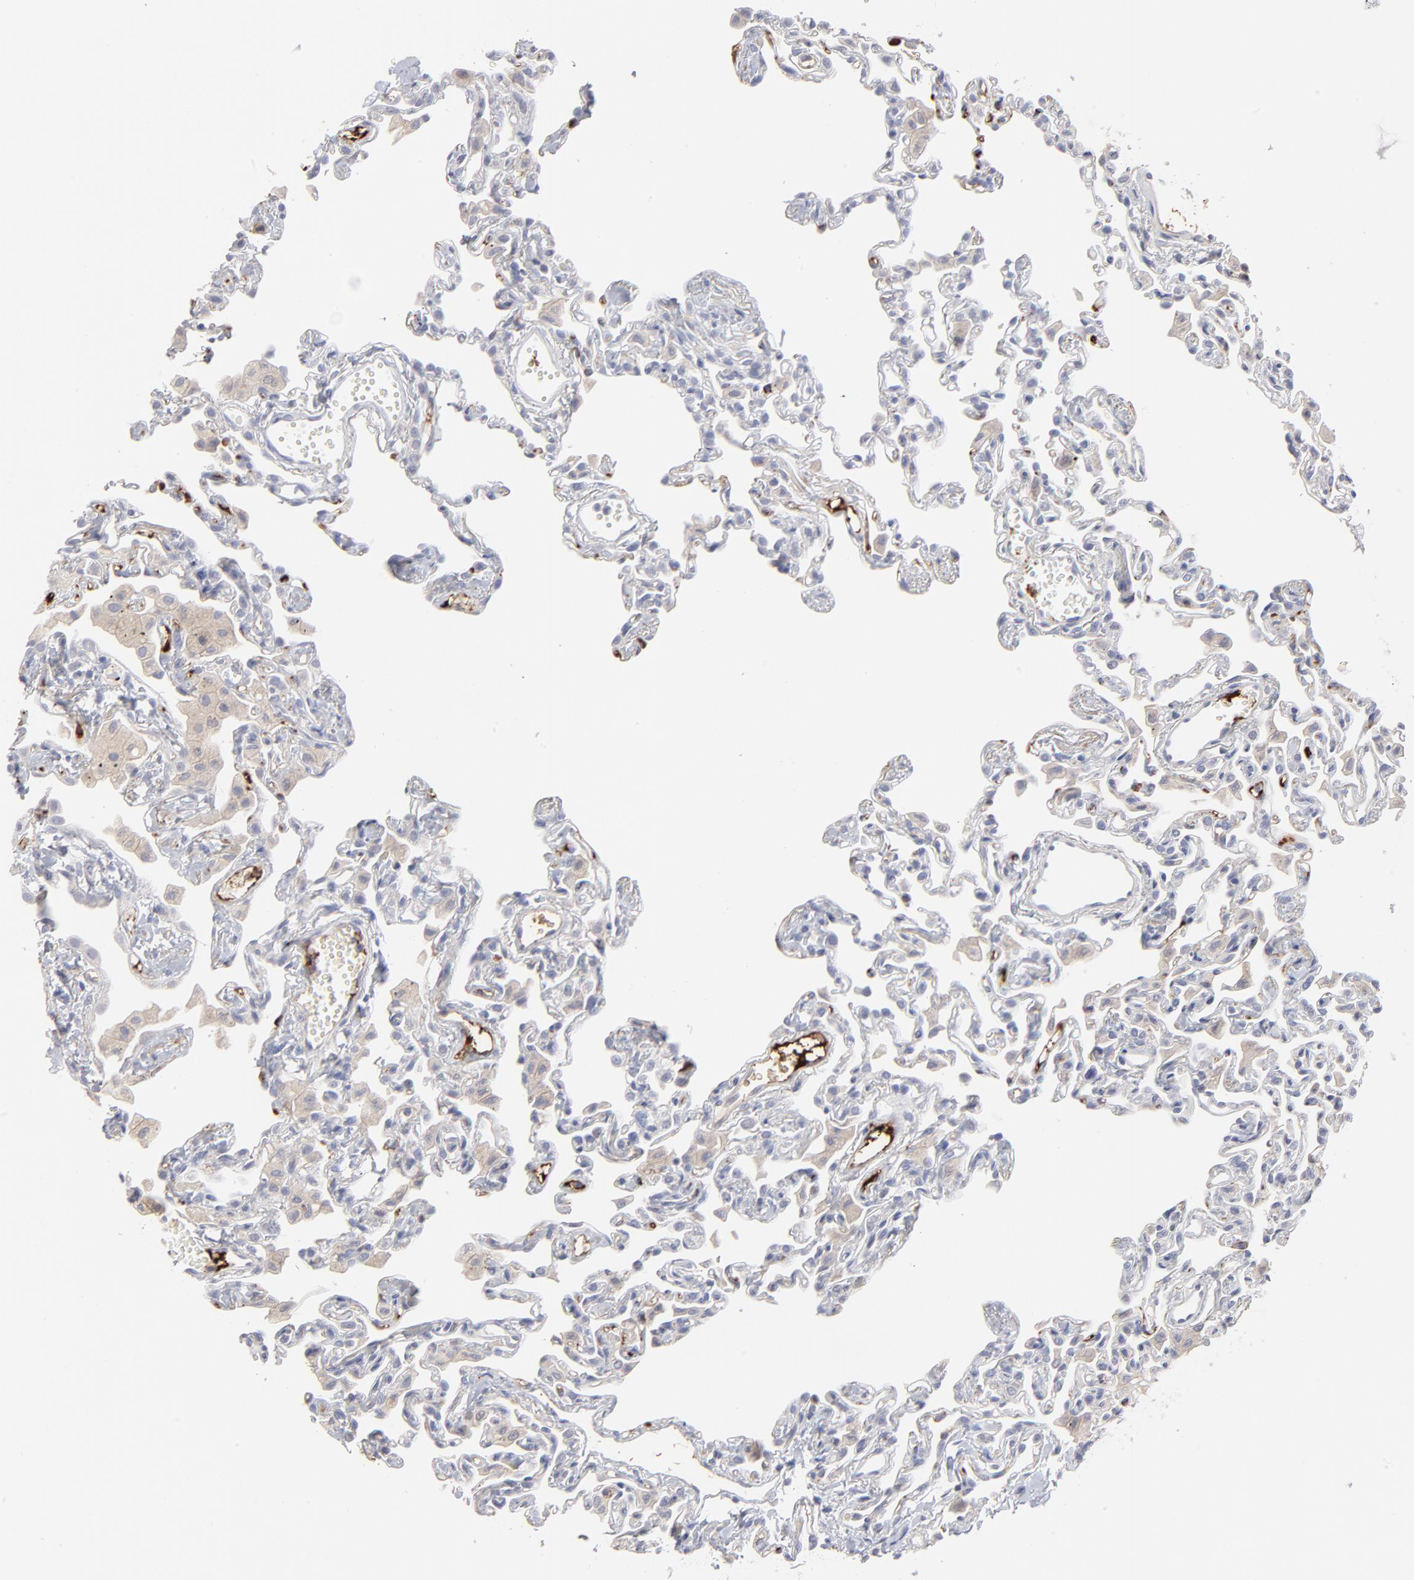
{"staining": {"intensity": "negative", "quantity": "none", "location": "none"}, "tissue": "lung", "cell_type": "Alveolar cells", "image_type": "normal", "snomed": [{"axis": "morphology", "description": "Normal tissue, NOS"}, {"axis": "topography", "description": "Lung"}], "caption": "An immunohistochemistry photomicrograph of normal lung is shown. There is no staining in alveolar cells of lung. (DAB (3,3'-diaminobenzidine) immunohistochemistry, high magnification).", "gene": "CCR3", "patient": {"sex": "female", "age": 49}}